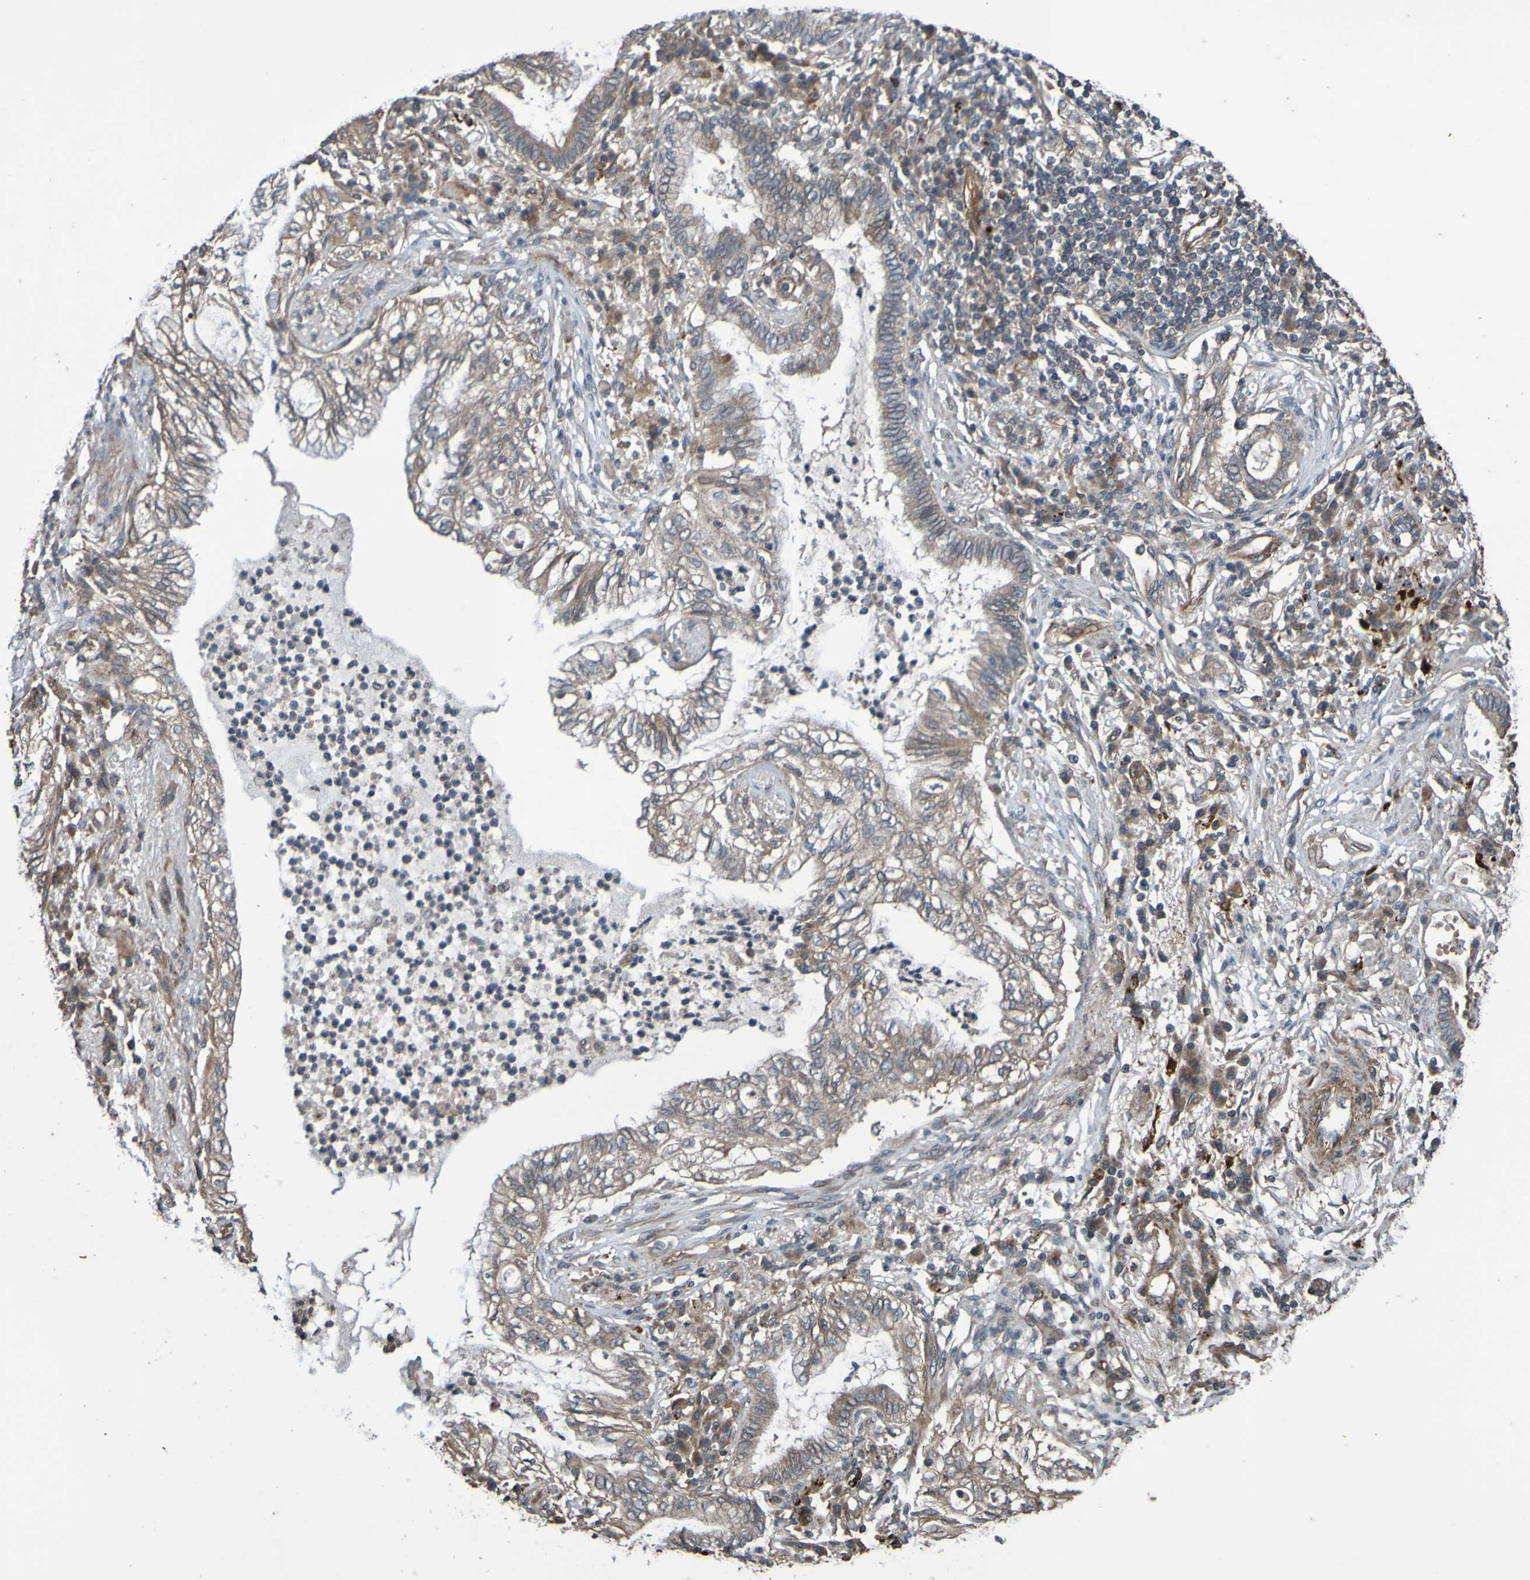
{"staining": {"intensity": "weak", "quantity": ">75%", "location": "cytoplasmic/membranous"}, "tissue": "lung cancer", "cell_type": "Tumor cells", "image_type": "cancer", "snomed": [{"axis": "morphology", "description": "Normal tissue, NOS"}, {"axis": "morphology", "description": "Adenocarcinoma, NOS"}, {"axis": "topography", "description": "Bronchus"}, {"axis": "topography", "description": "Lung"}], "caption": "Protein analysis of lung cancer (adenocarcinoma) tissue displays weak cytoplasmic/membranous positivity in approximately >75% of tumor cells.", "gene": "UCN", "patient": {"sex": "female", "age": 70}}